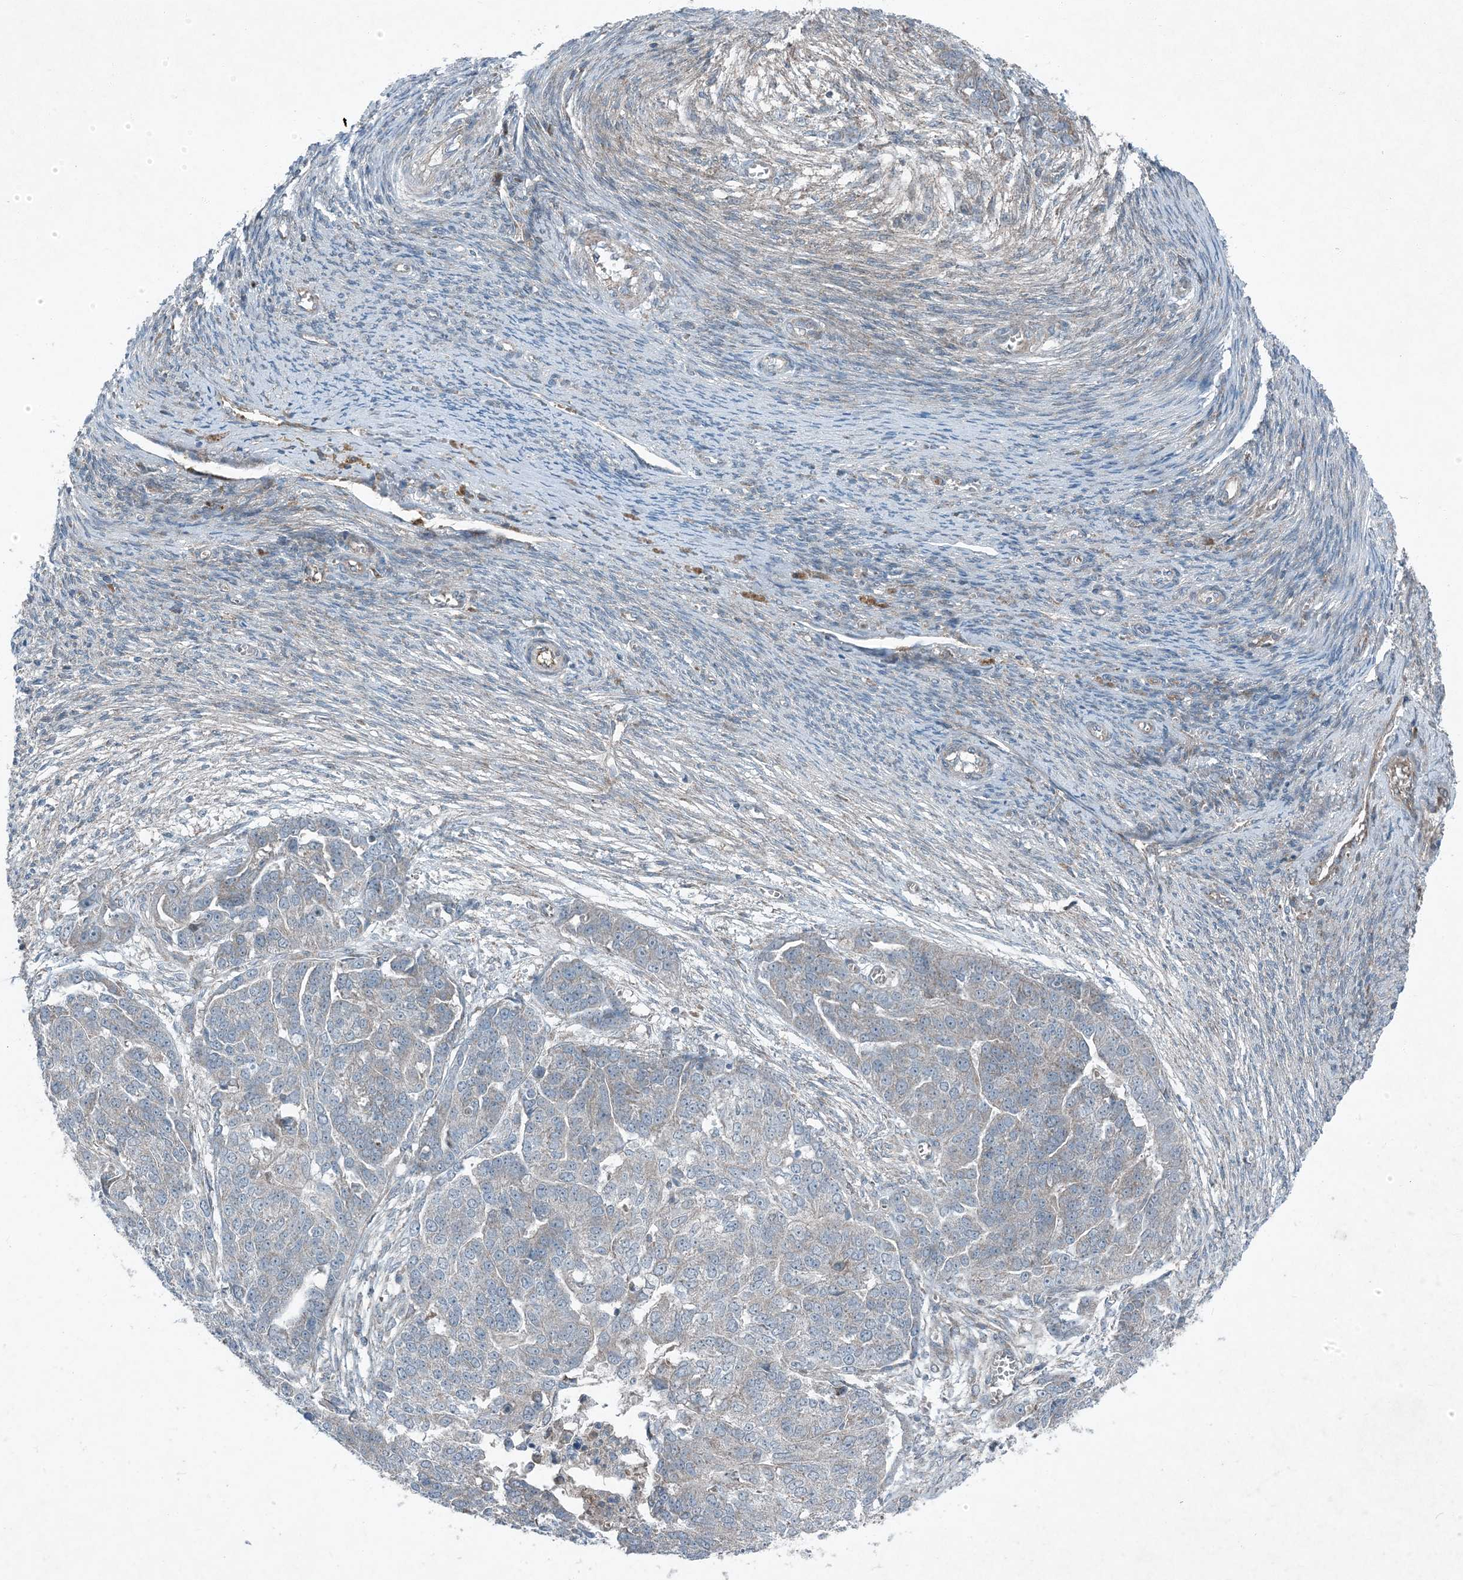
{"staining": {"intensity": "weak", "quantity": "<25%", "location": "cytoplasmic/membranous"}, "tissue": "ovarian cancer", "cell_type": "Tumor cells", "image_type": "cancer", "snomed": [{"axis": "morphology", "description": "Cystadenocarcinoma, serous, NOS"}, {"axis": "topography", "description": "Ovary"}], "caption": "An IHC image of ovarian cancer is shown. There is no staining in tumor cells of ovarian cancer.", "gene": "APOM", "patient": {"sex": "female", "age": 44}}